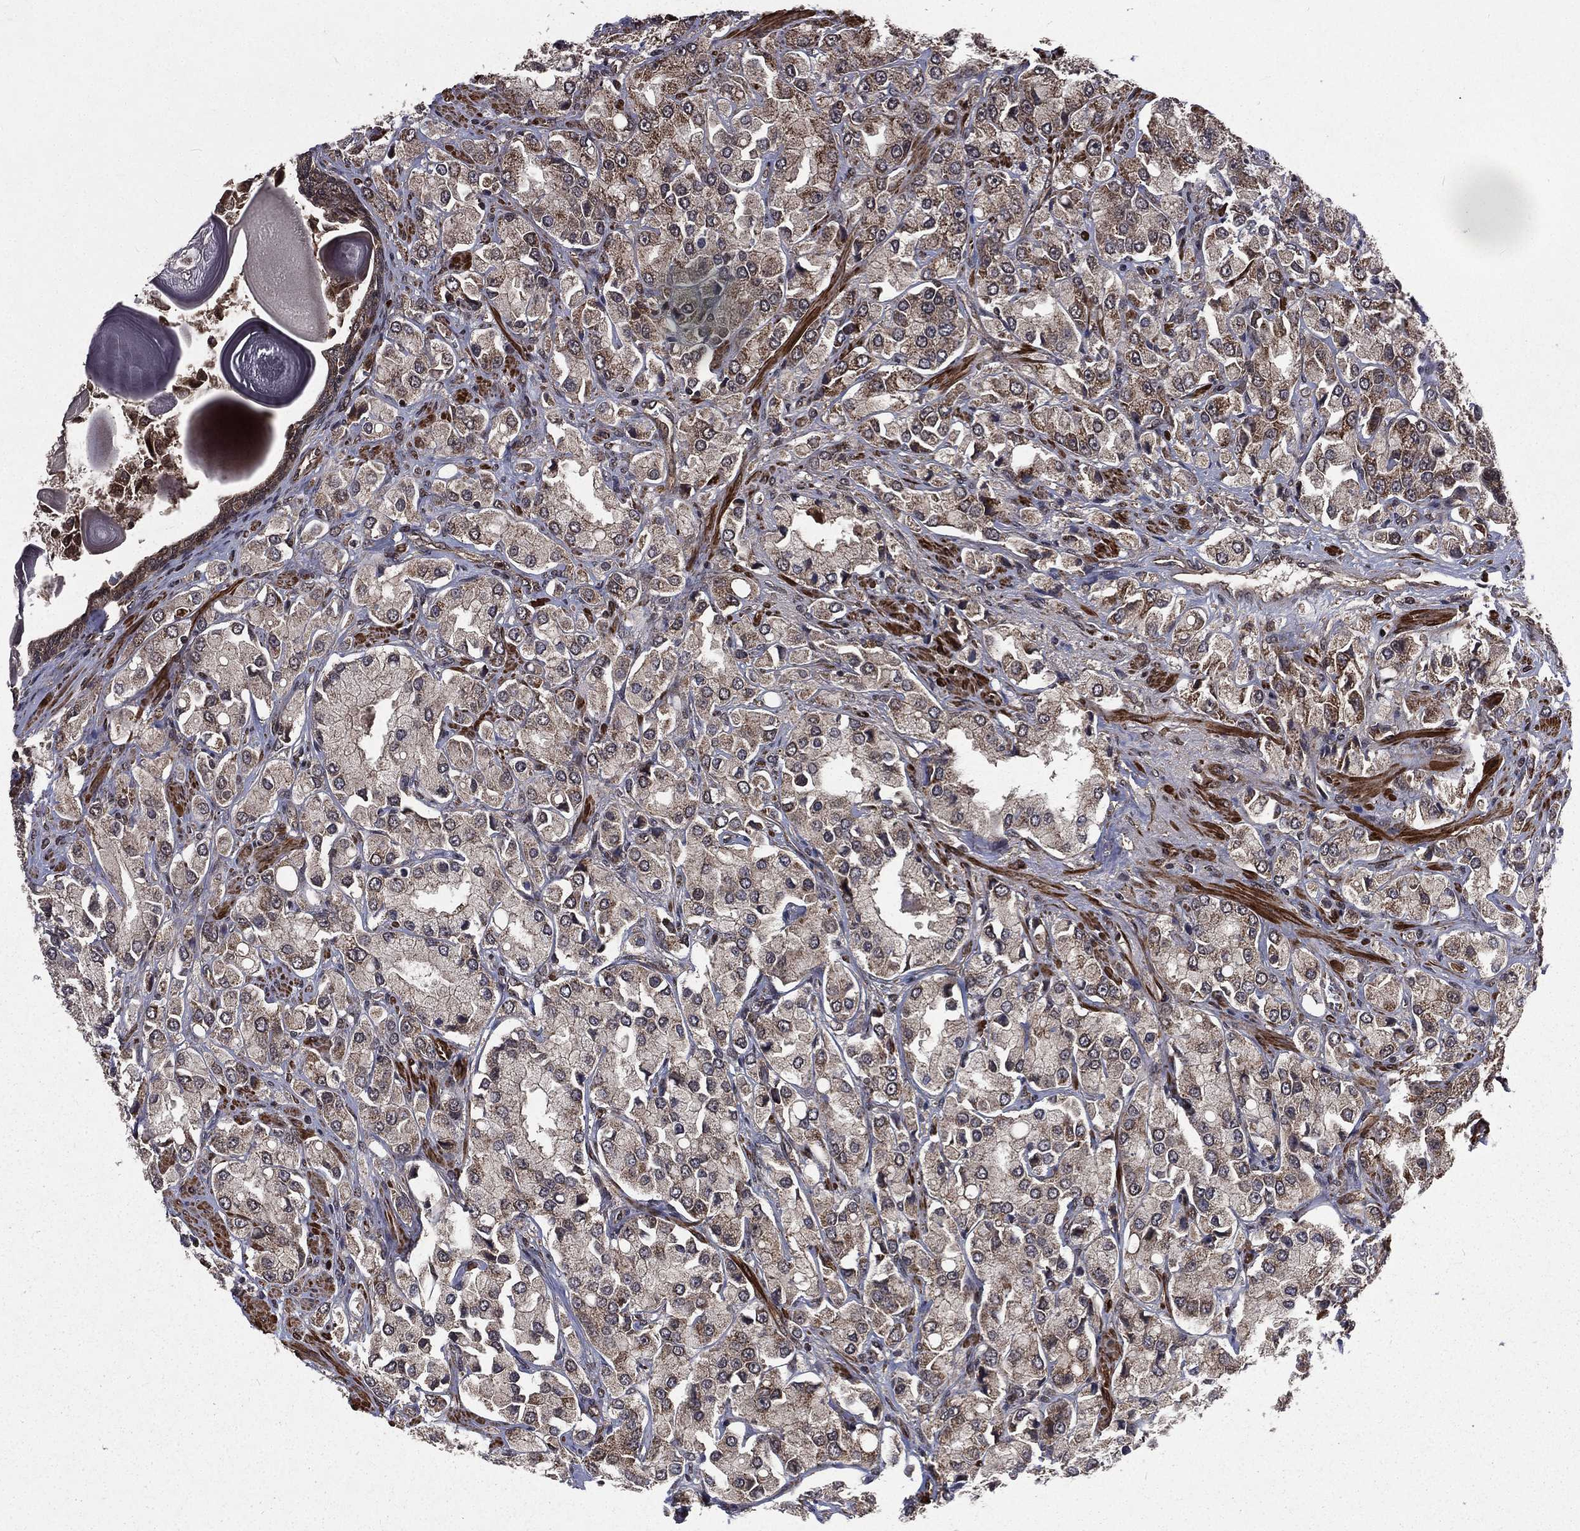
{"staining": {"intensity": "negative", "quantity": "none", "location": "none"}, "tissue": "prostate cancer", "cell_type": "Tumor cells", "image_type": "cancer", "snomed": [{"axis": "morphology", "description": "Adenocarcinoma, NOS"}, {"axis": "topography", "description": "Prostate and seminal vesicle, NOS"}, {"axis": "topography", "description": "Prostate"}], "caption": "This is an immunohistochemistry (IHC) histopathology image of prostate cancer. There is no expression in tumor cells.", "gene": "LENG8", "patient": {"sex": "male", "age": 64}}